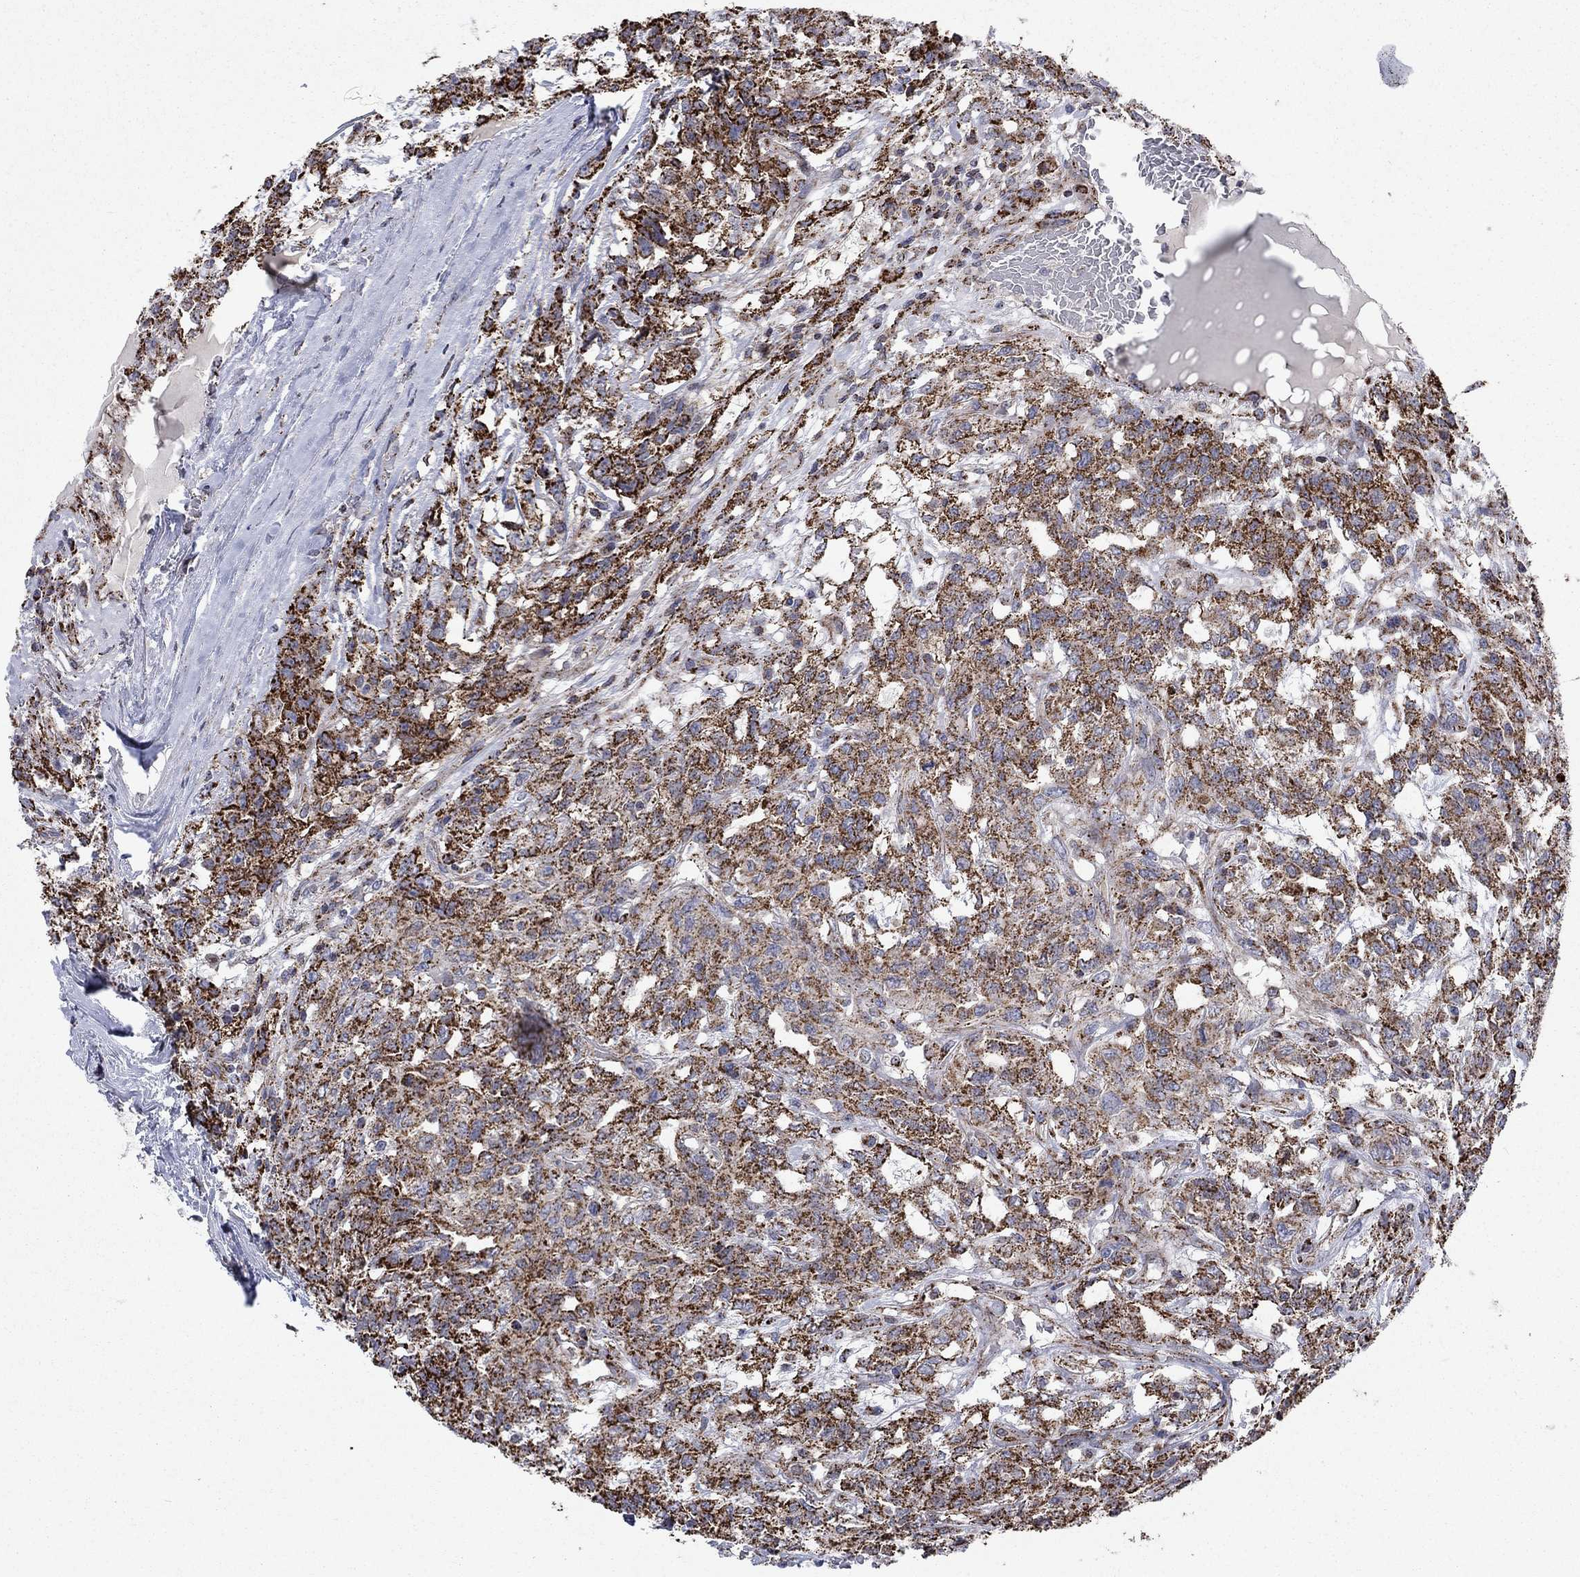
{"staining": {"intensity": "strong", "quantity": ">75%", "location": "cytoplasmic/membranous"}, "tissue": "testis cancer", "cell_type": "Tumor cells", "image_type": "cancer", "snomed": [{"axis": "morphology", "description": "Seminoma, NOS"}, {"axis": "topography", "description": "Testis"}], "caption": "Immunohistochemistry image of neoplastic tissue: human seminoma (testis) stained using immunohistochemistry (IHC) shows high levels of strong protein expression localized specifically in the cytoplasmic/membranous of tumor cells, appearing as a cytoplasmic/membranous brown color.", "gene": "MOAP1", "patient": {"sex": "male", "age": 52}}